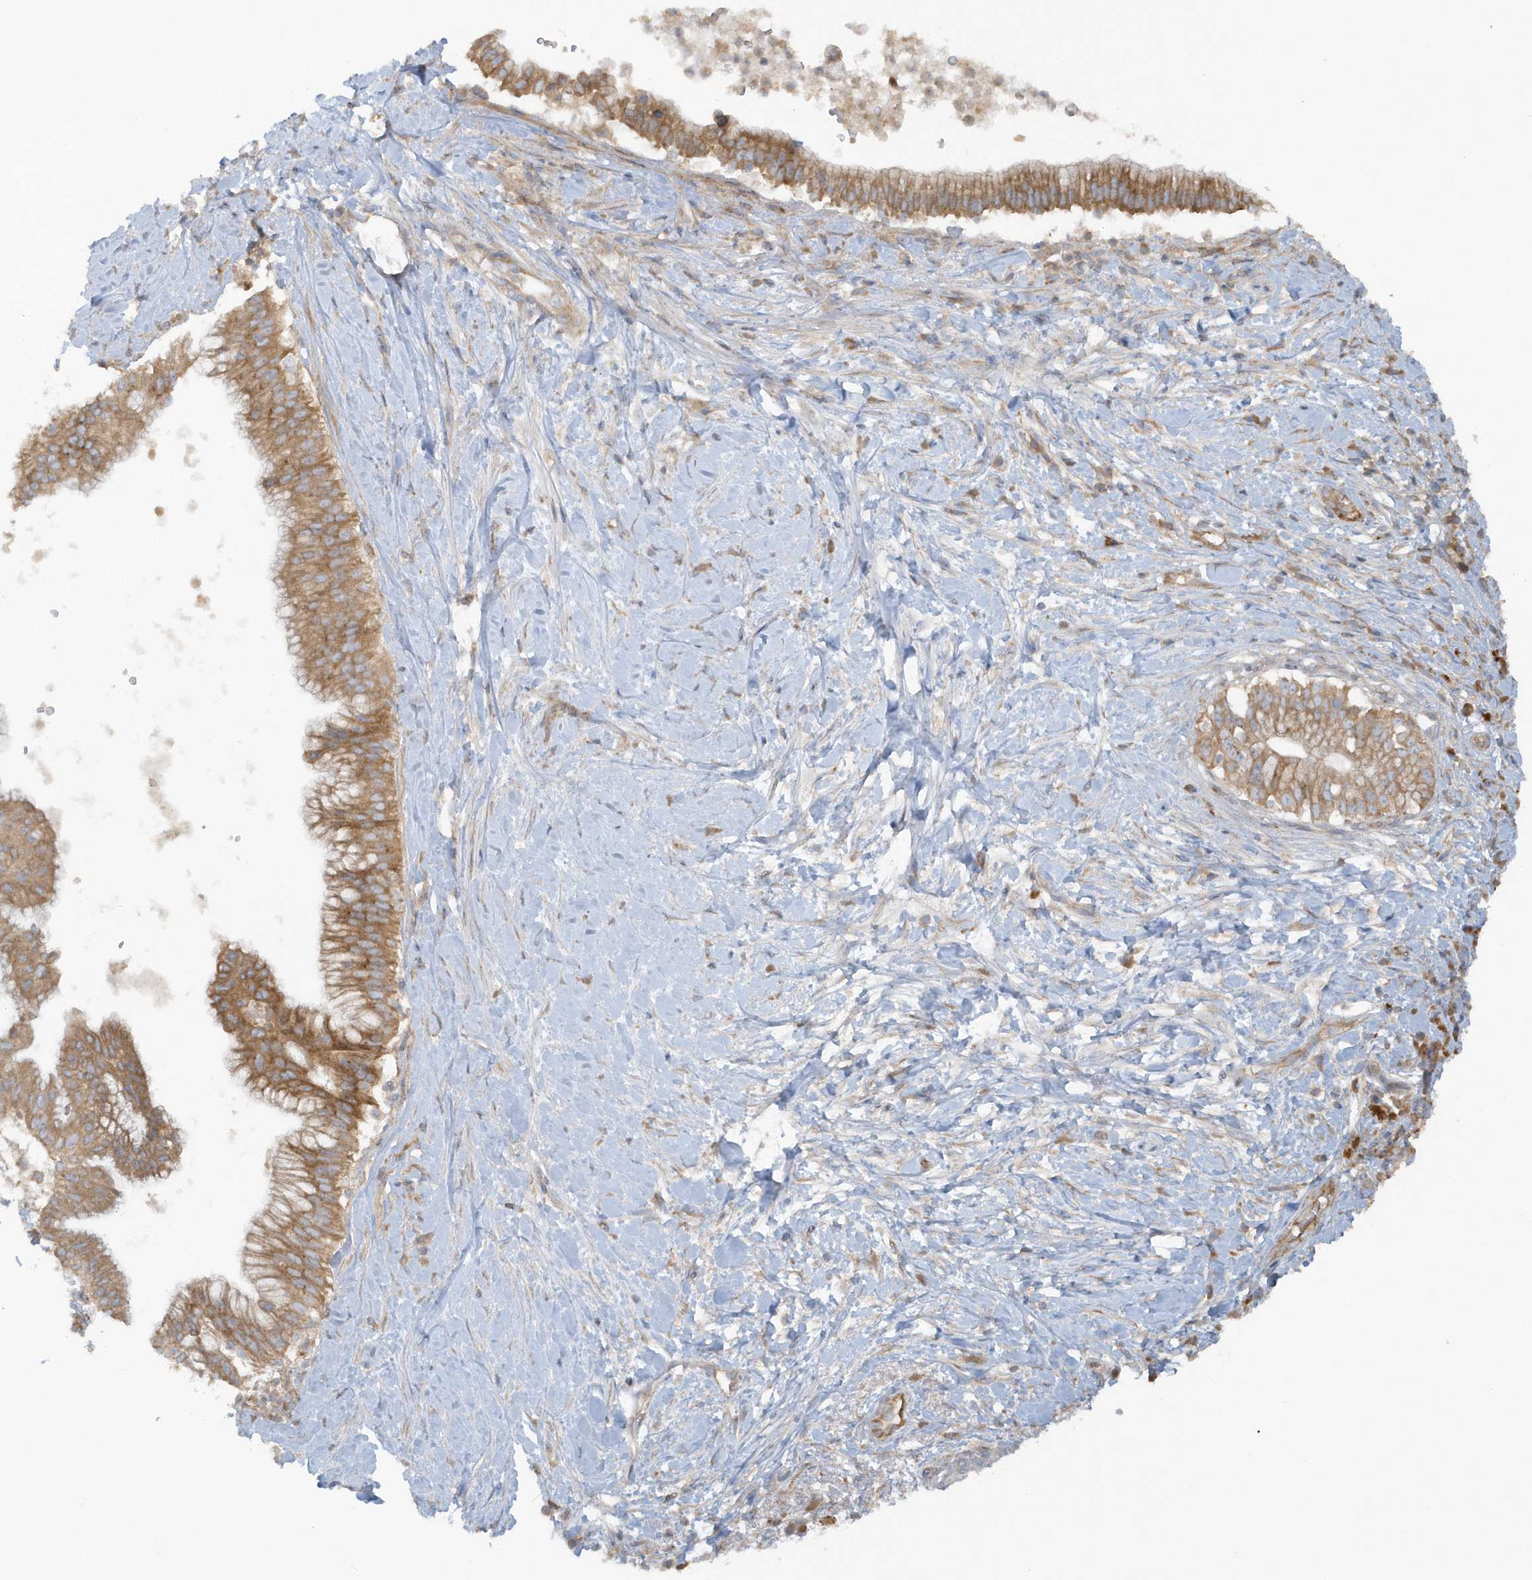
{"staining": {"intensity": "moderate", "quantity": ">75%", "location": "cytoplasmic/membranous"}, "tissue": "pancreatic cancer", "cell_type": "Tumor cells", "image_type": "cancer", "snomed": [{"axis": "morphology", "description": "Adenocarcinoma, NOS"}, {"axis": "topography", "description": "Pancreas"}], "caption": "Tumor cells show medium levels of moderate cytoplasmic/membranous expression in approximately >75% of cells in pancreatic cancer. Nuclei are stained in blue.", "gene": "CNOT10", "patient": {"sex": "male", "age": 68}}